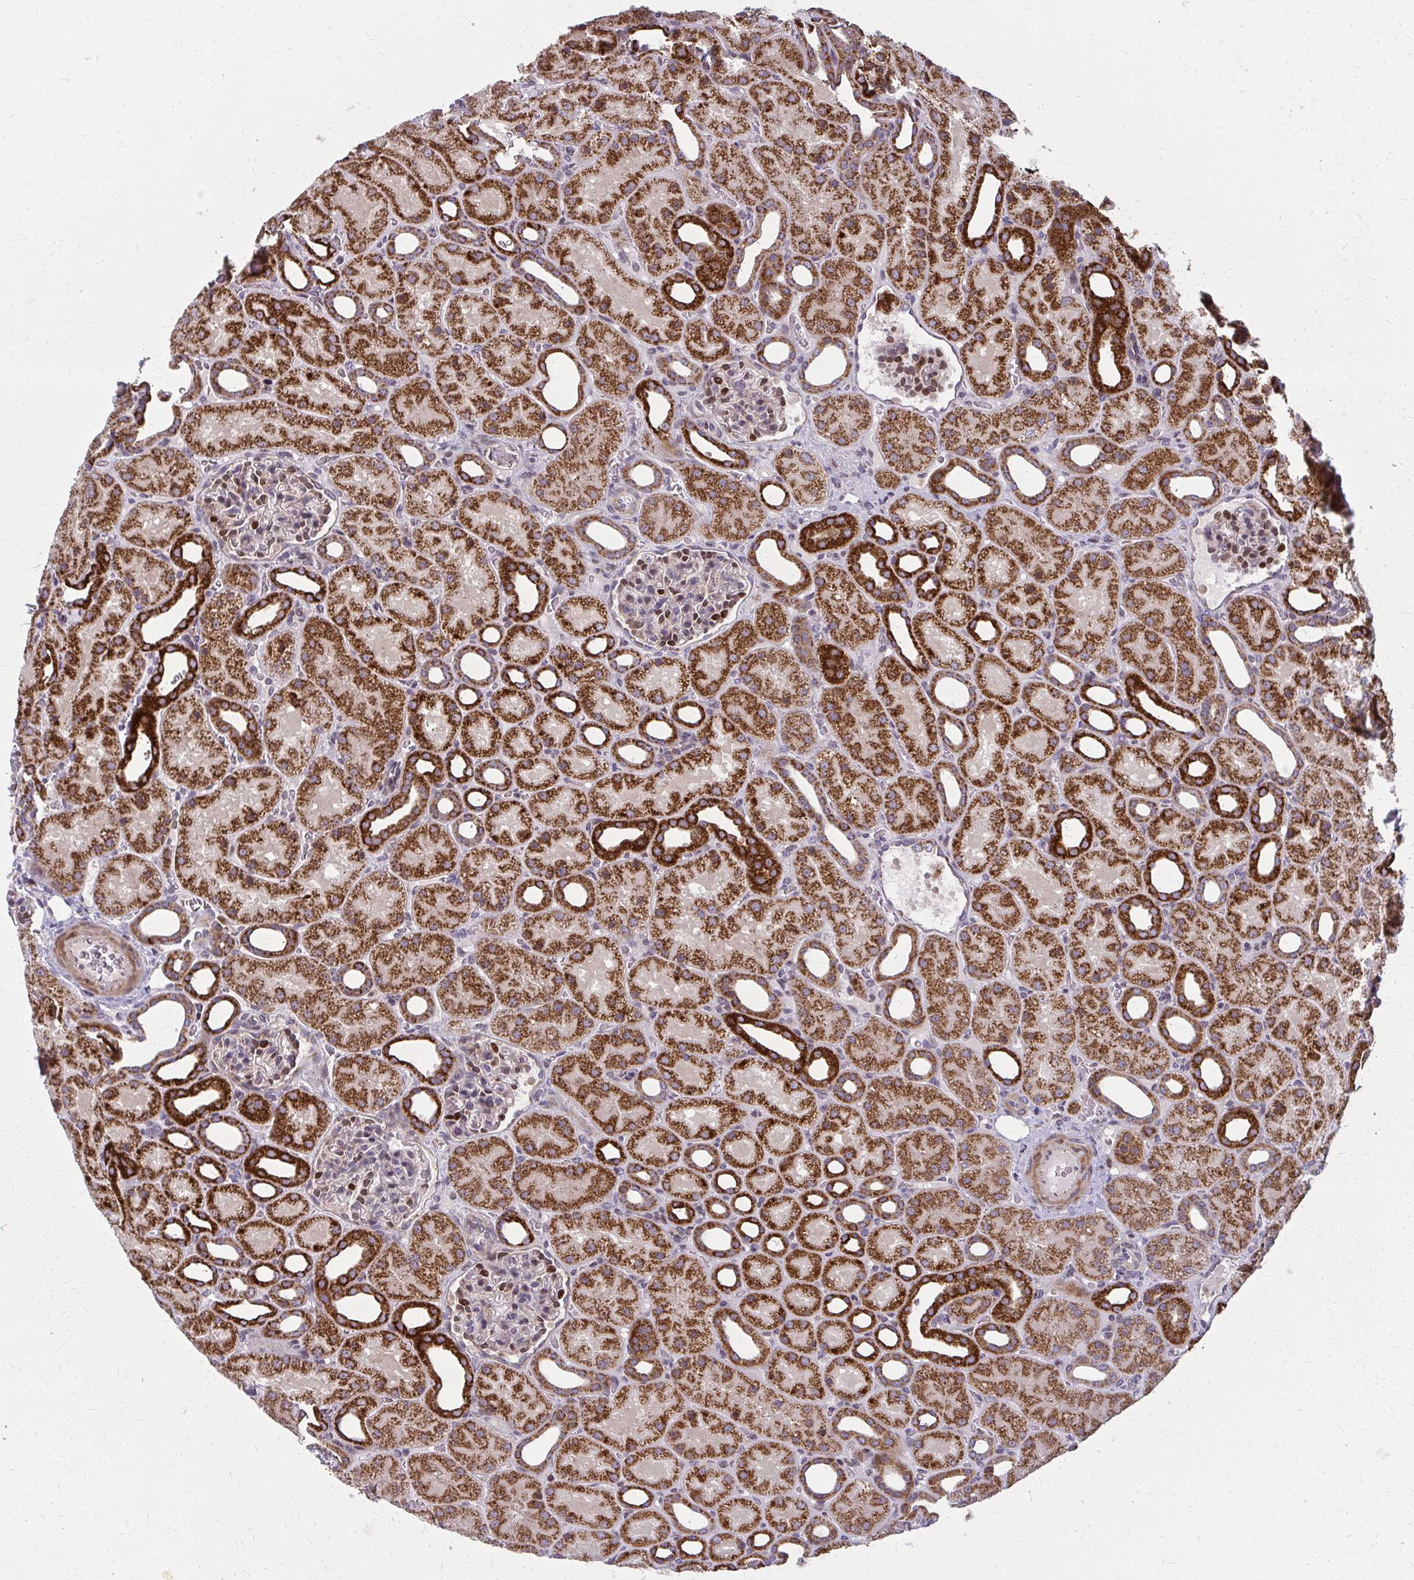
{"staining": {"intensity": "strong", "quantity": "25%-75%", "location": "cytoplasmic/membranous"}, "tissue": "kidney", "cell_type": "Cells in glomeruli", "image_type": "normal", "snomed": [{"axis": "morphology", "description": "Normal tissue, NOS"}, {"axis": "topography", "description": "Kidney"}], "caption": "DAB immunohistochemical staining of unremarkable human kidney displays strong cytoplasmic/membranous protein expression in about 25%-75% of cells in glomeruli.", "gene": "MCCC1", "patient": {"sex": "male", "age": 2}}